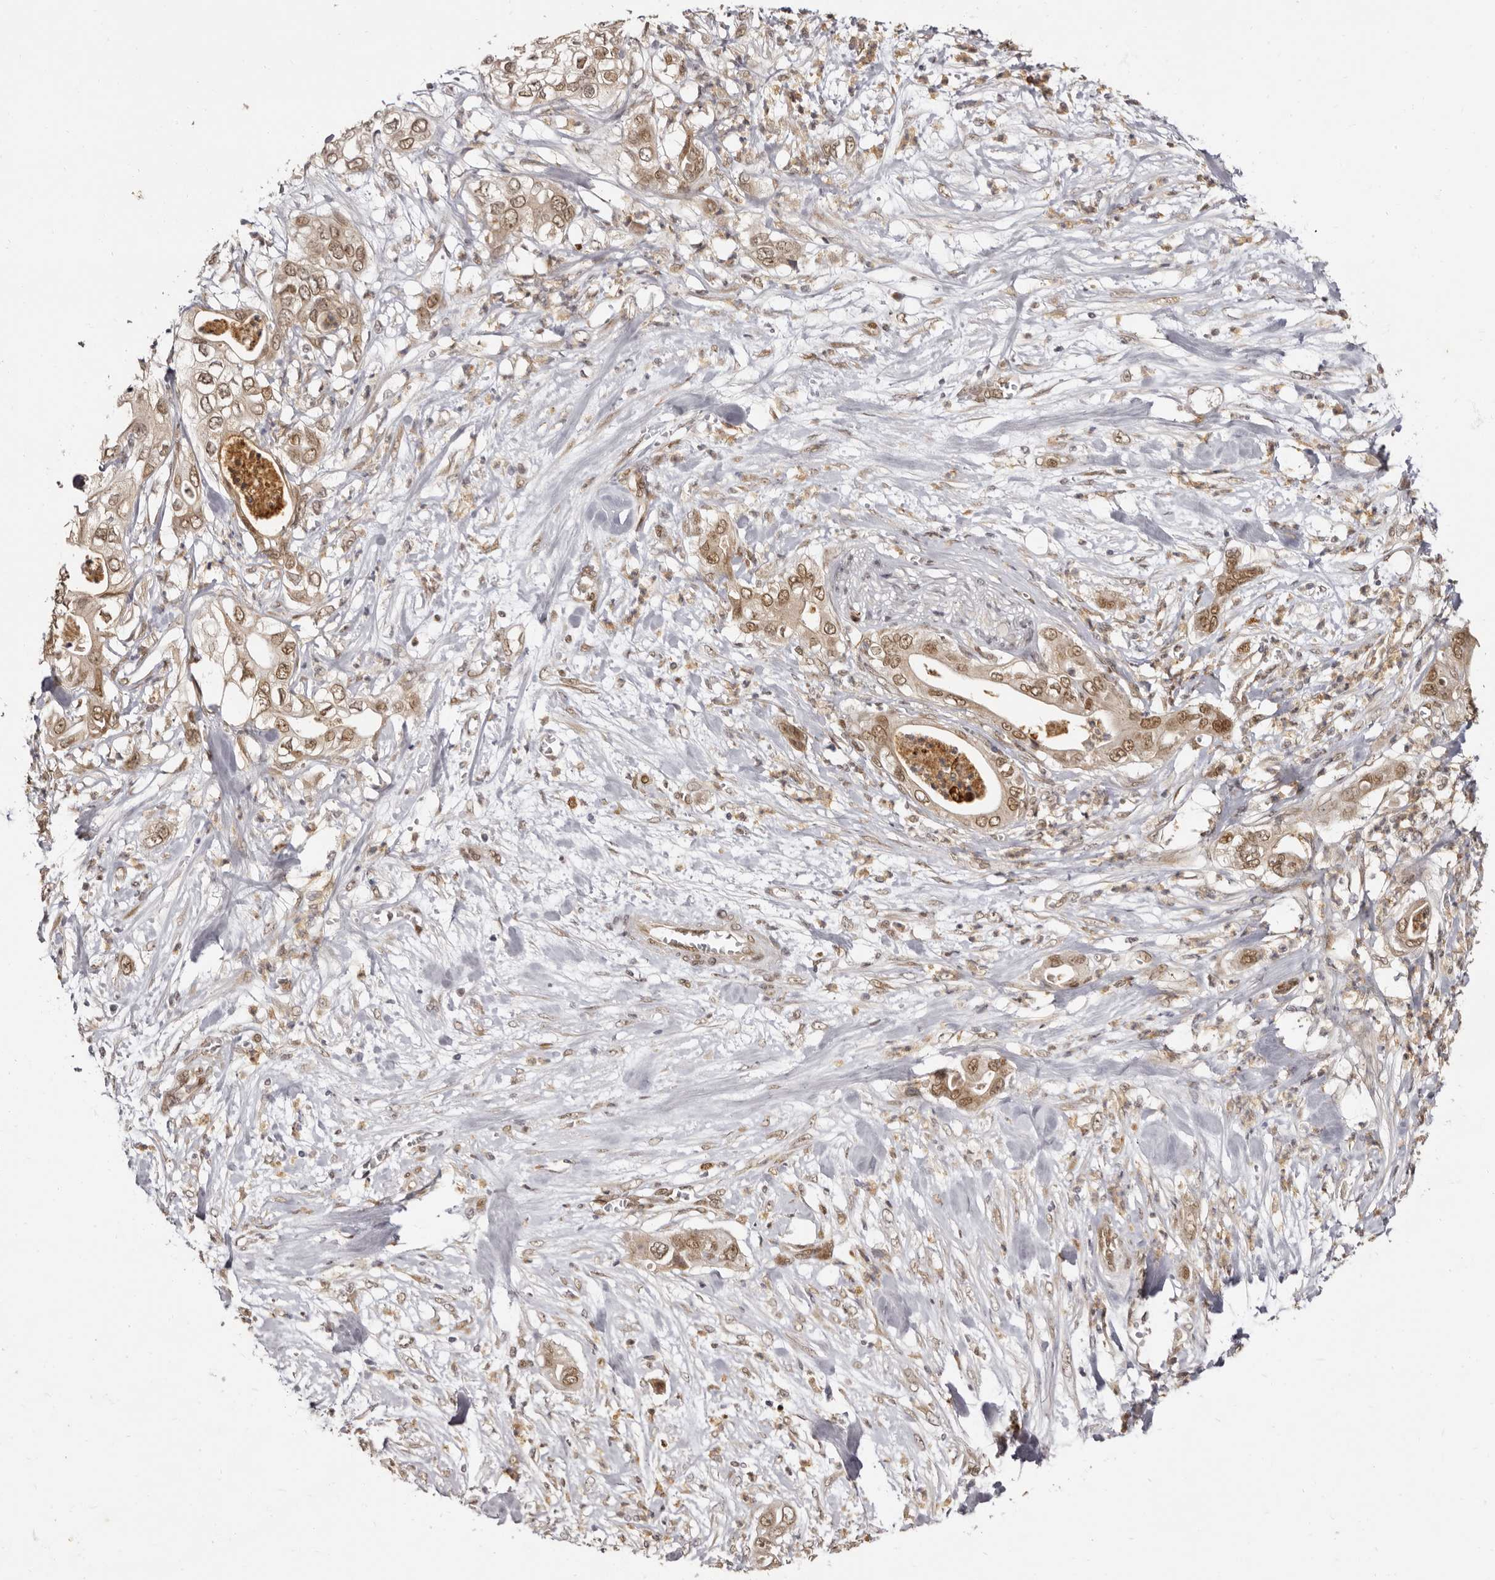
{"staining": {"intensity": "moderate", "quantity": ">75%", "location": "cytoplasmic/membranous,nuclear"}, "tissue": "pancreatic cancer", "cell_type": "Tumor cells", "image_type": "cancer", "snomed": [{"axis": "morphology", "description": "Adenocarcinoma, NOS"}, {"axis": "topography", "description": "Pancreas"}], "caption": "This micrograph demonstrates adenocarcinoma (pancreatic) stained with immunohistochemistry (IHC) to label a protein in brown. The cytoplasmic/membranous and nuclear of tumor cells show moderate positivity for the protein. Nuclei are counter-stained blue.", "gene": "ZNF326", "patient": {"sex": "female", "age": 78}}